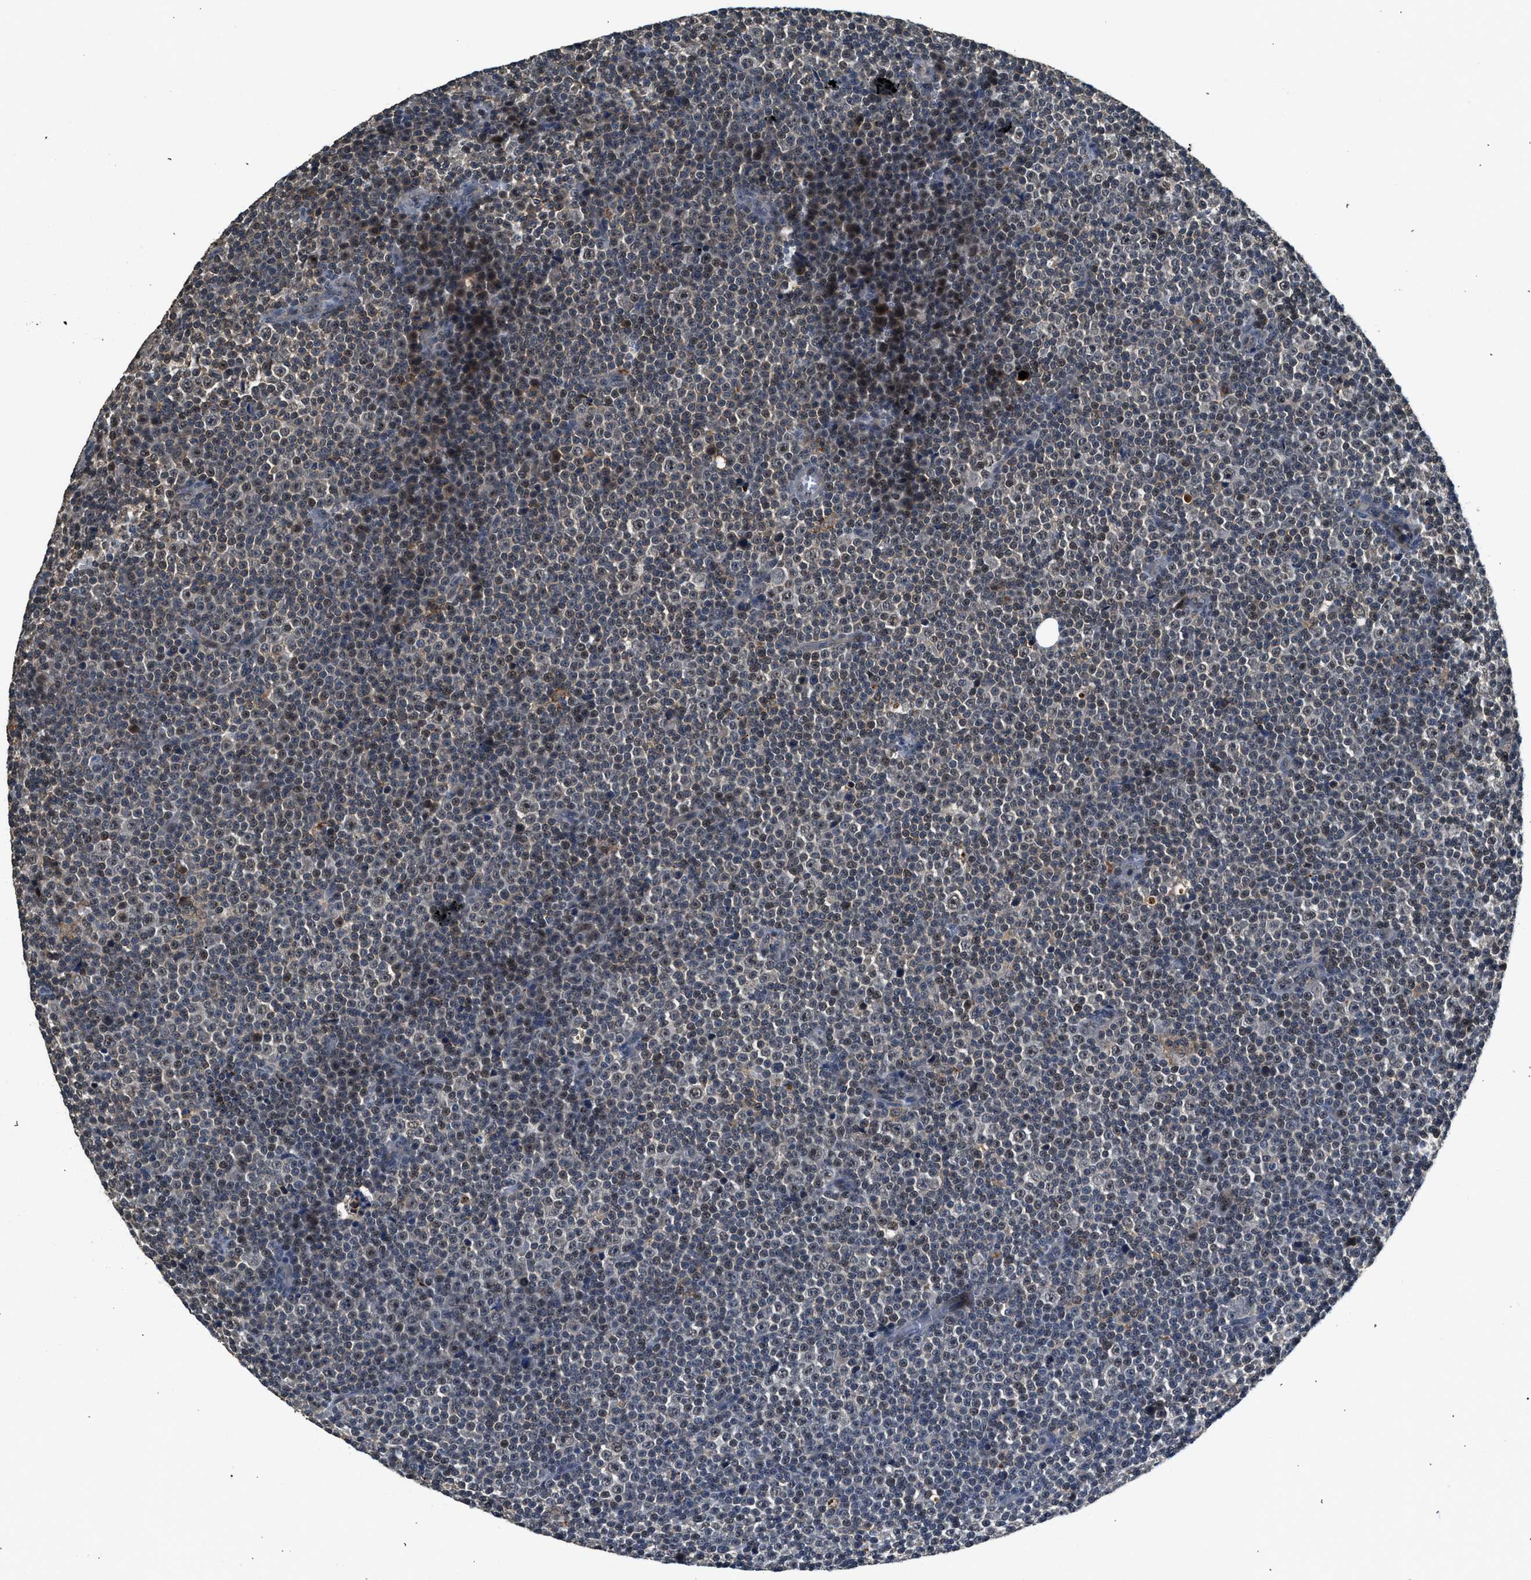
{"staining": {"intensity": "weak", "quantity": "25%-75%", "location": "nuclear"}, "tissue": "lymphoma", "cell_type": "Tumor cells", "image_type": "cancer", "snomed": [{"axis": "morphology", "description": "Malignant lymphoma, non-Hodgkin's type, Low grade"}, {"axis": "topography", "description": "Lymph node"}], "caption": "An immunohistochemistry (IHC) micrograph of neoplastic tissue is shown. Protein staining in brown highlights weak nuclear positivity in malignant lymphoma, non-Hodgkin's type (low-grade) within tumor cells. The protein of interest is stained brown, and the nuclei are stained in blue (DAB (3,3'-diaminobenzidine) IHC with brightfield microscopy, high magnification).", "gene": "SLC15A4", "patient": {"sex": "female", "age": 67}}